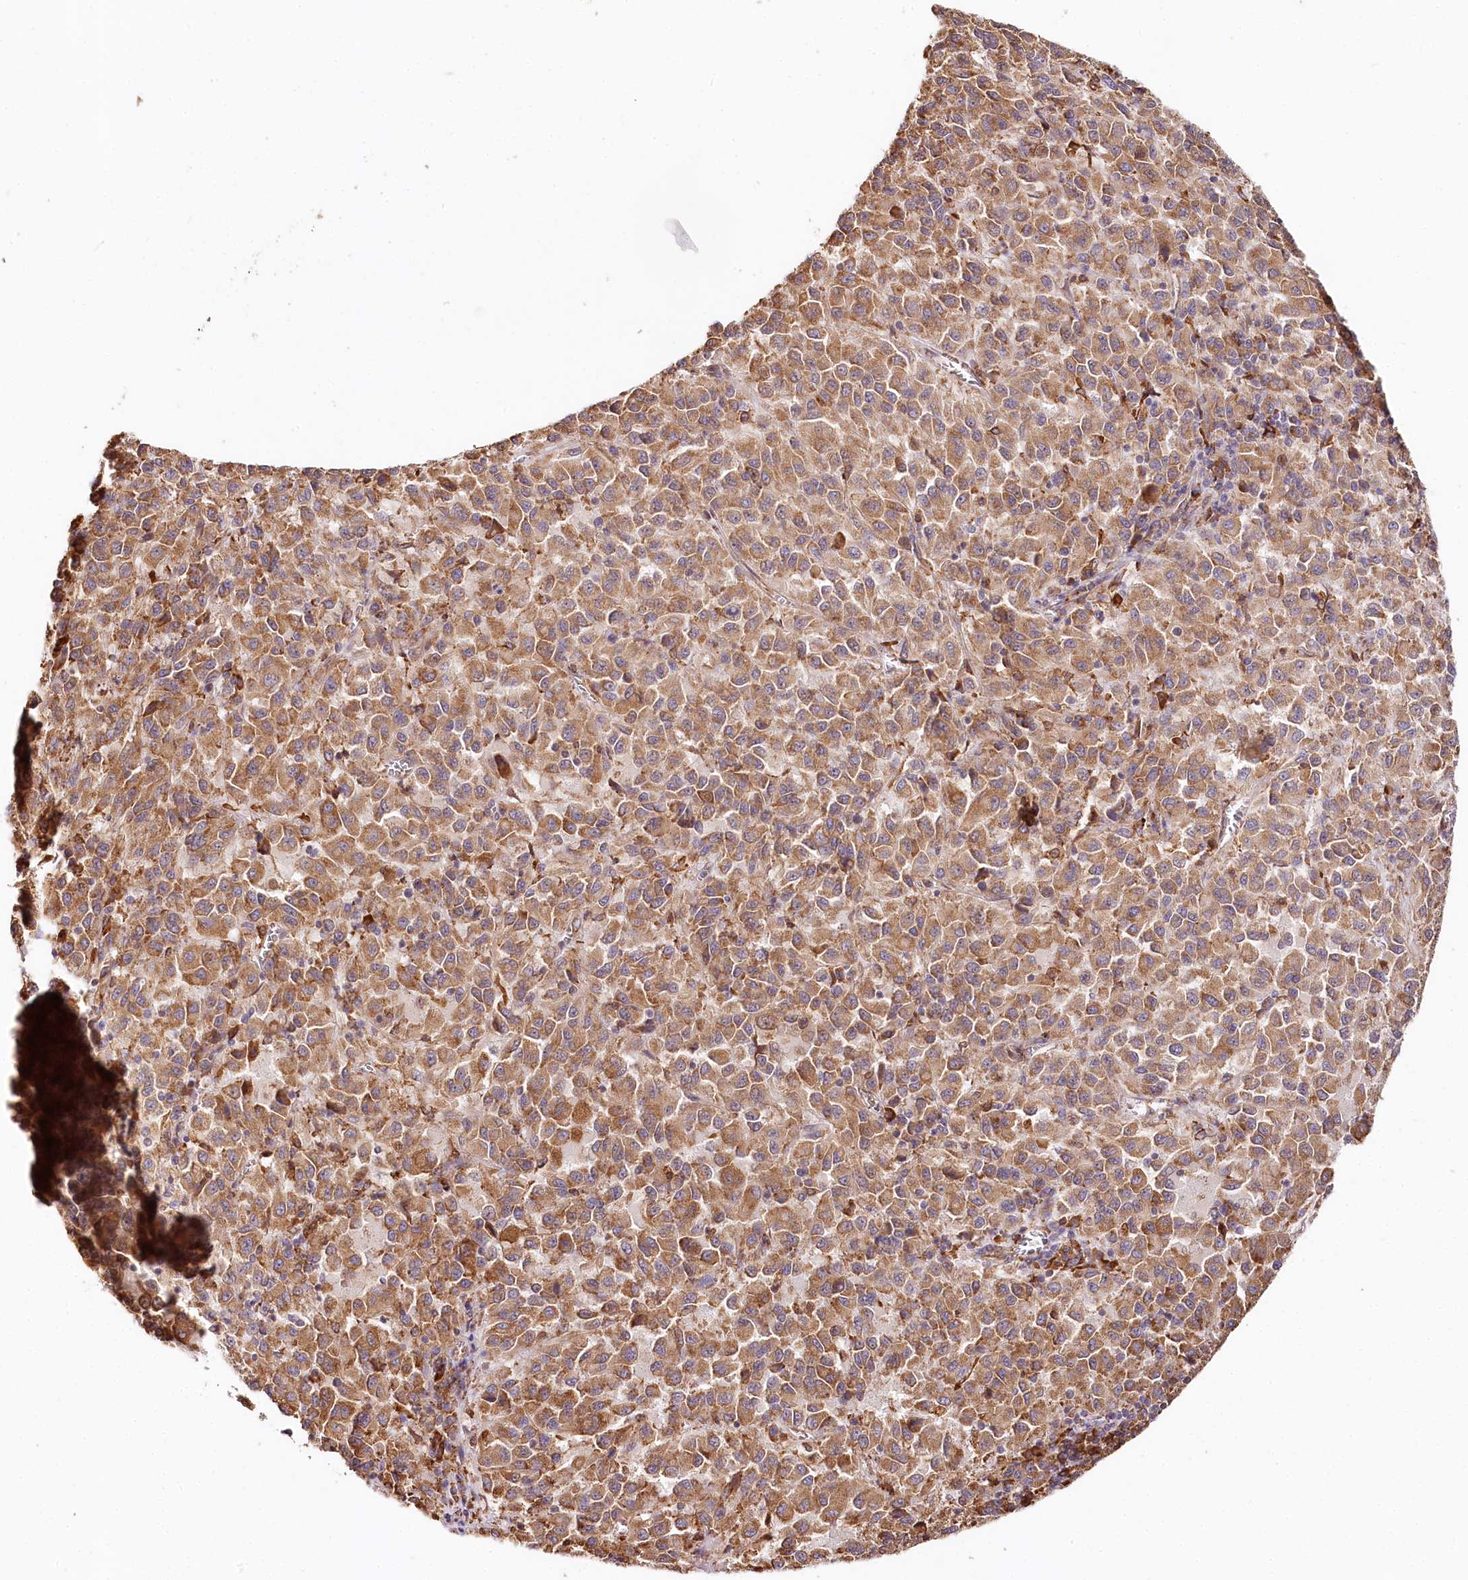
{"staining": {"intensity": "strong", "quantity": ">75%", "location": "cytoplasmic/membranous"}, "tissue": "melanoma", "cell_type": "Tumor cells", "image_type": "cancer", "snomed": [{"axis": "morphology", "description": "Malignant melanoma, Metastatic site"}, {"axis": "topography", "description": "Lung"}], "caption": "Malignant melanoma (metastatic site) tissue exhibits strong cytoplasmic/membranous positivity in about >75% of tumor cells", "gene": "VEGFA", "patient": {"sex": "male", "age": 64}}